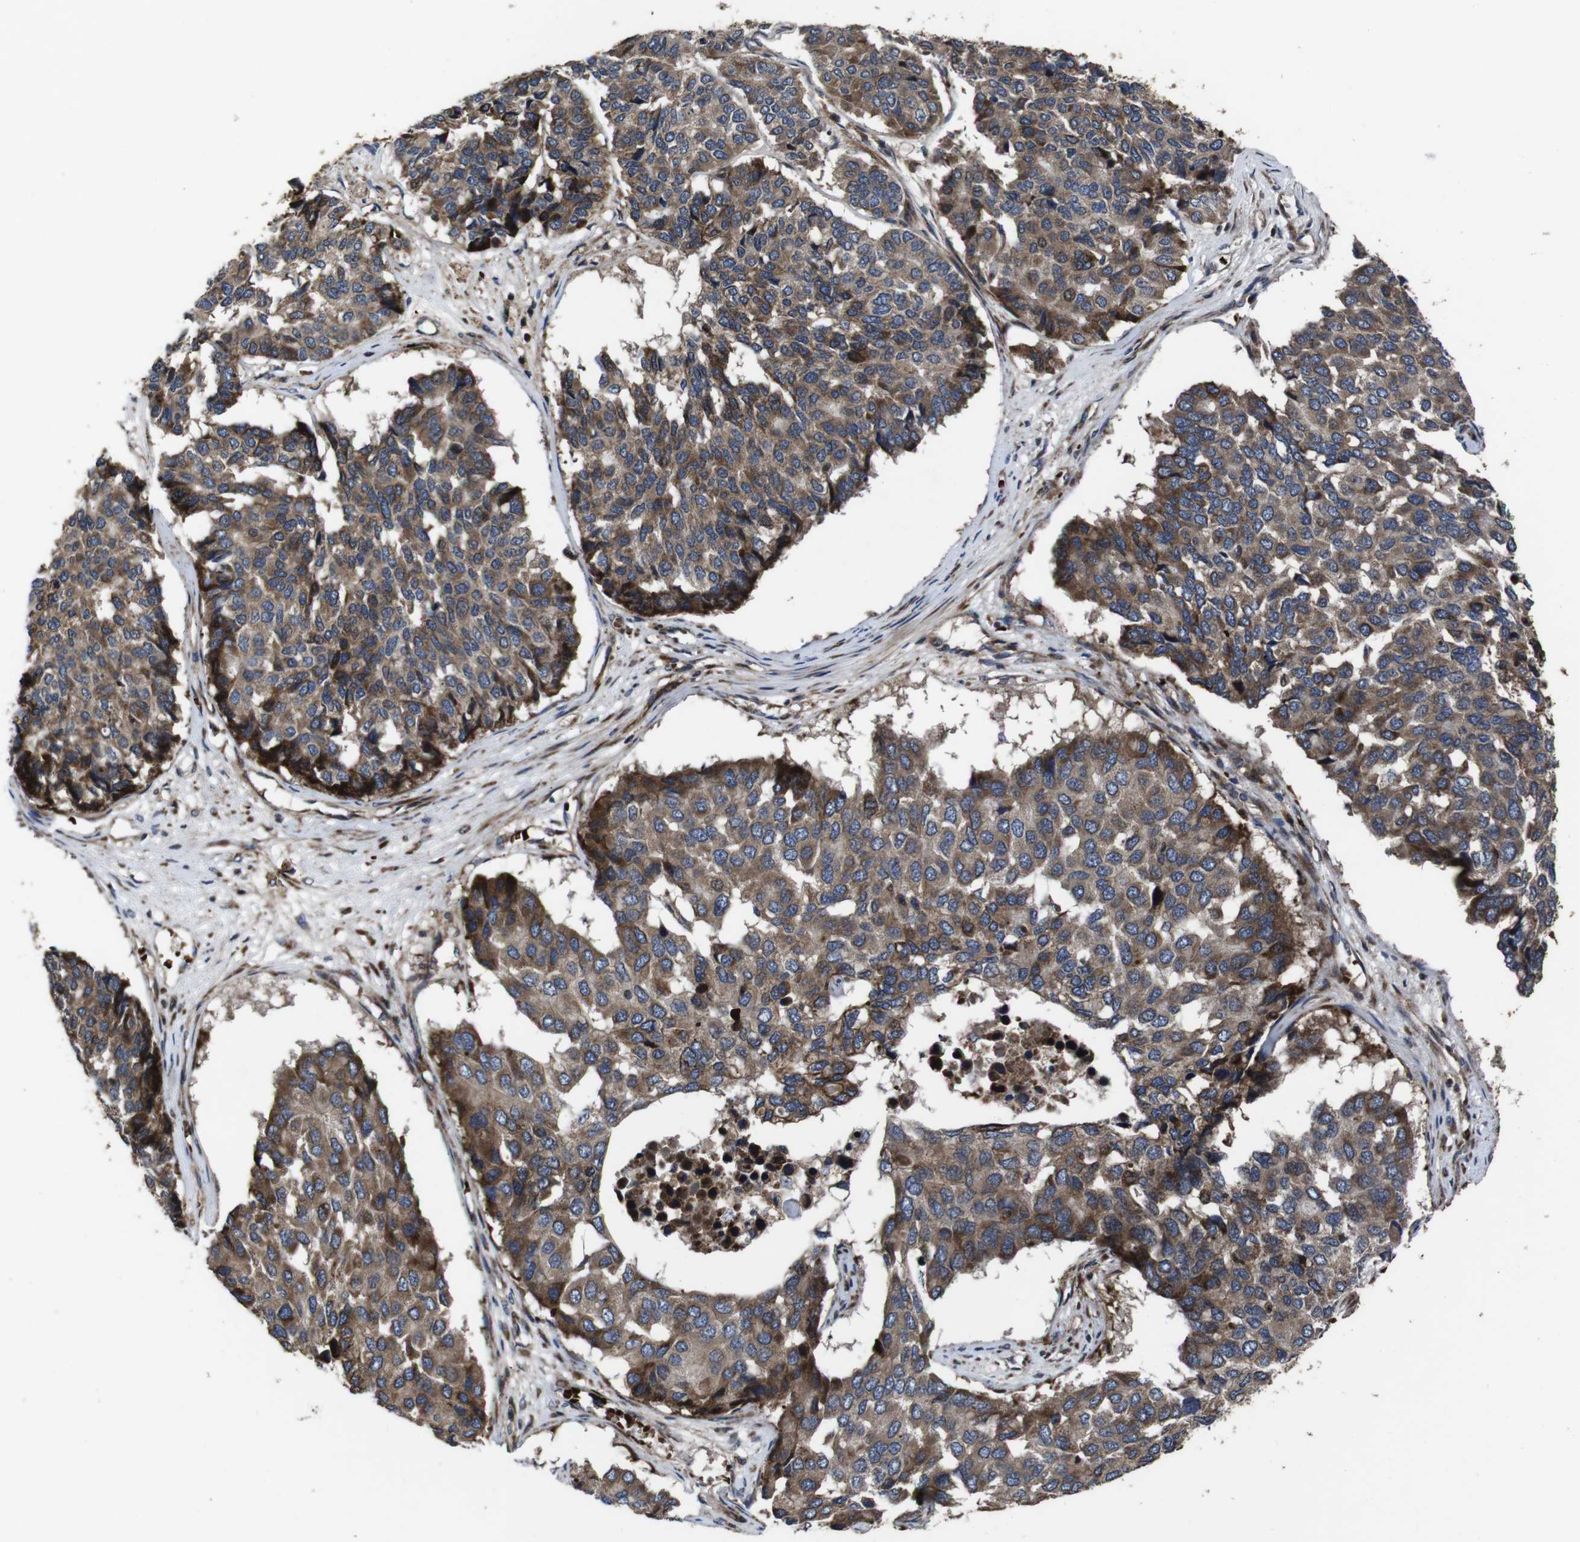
{"staining": {"intensity": "moderate", "quantity": ">75%", "location": "cytoplasmic/membranous"}, "tissue": "pancreatic cancer", "cell_type": "Tumor cells", "image_type": "cancer", "snomed": [{"axis": "morphology", "description": "Adenocarcinoma, NOS"}, {"axis": "topography", "description": "Pancreas"}], "caption": "A brown stain highlights moderate cytoplasmic/membranous expression of a protein in human adenocarcinoma (pancreatic) tumor cells.", "gene": "SMYD3", "patient": {"sex": "male", "age": 50}}